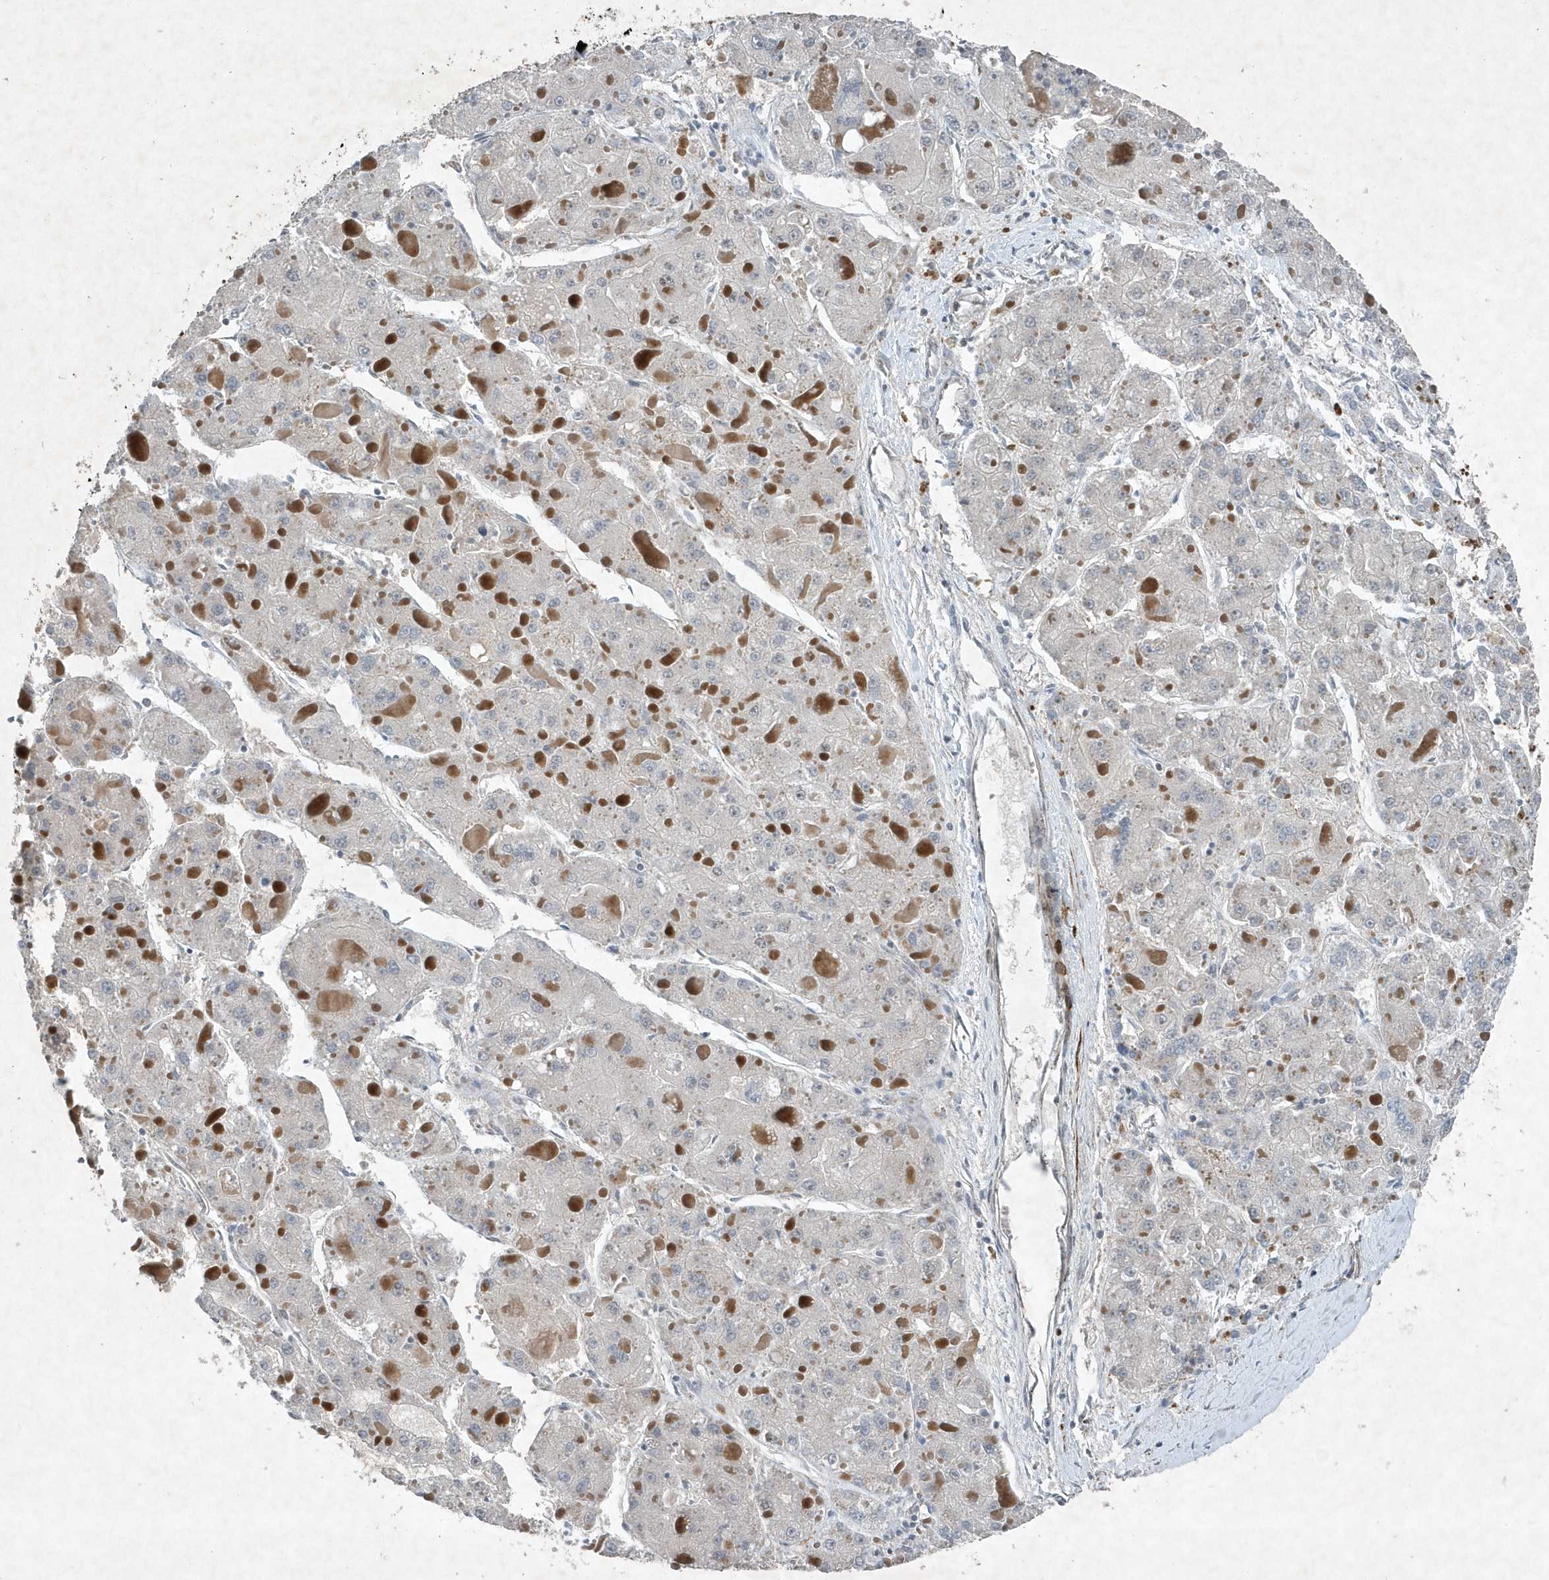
{"staining": {"intensity": "negative", "quantity": "none", "location": "none"}, "tissue": "liver cancer", "cell_type": "Tumor cells", "image_type": "cancer", "snomed": [{"axis": "morphology", "description": "Carcinoma, Hepatocellular, NOS"}, {"axis": "topography", "description": "Liver"}], "caption": "Histopathology image shows no significant protein expression in tumor cells of liver hepatocellular carcinoma. The staining was performed using DAB (3,3'-diaminobenzidine) to visualize the protein expression in brown, while the nuclei were stained in blue with hematoxylin (Magnification: 20x).", "gene": "QTRT2", "patient": {"sex": "female", "age": 73}}